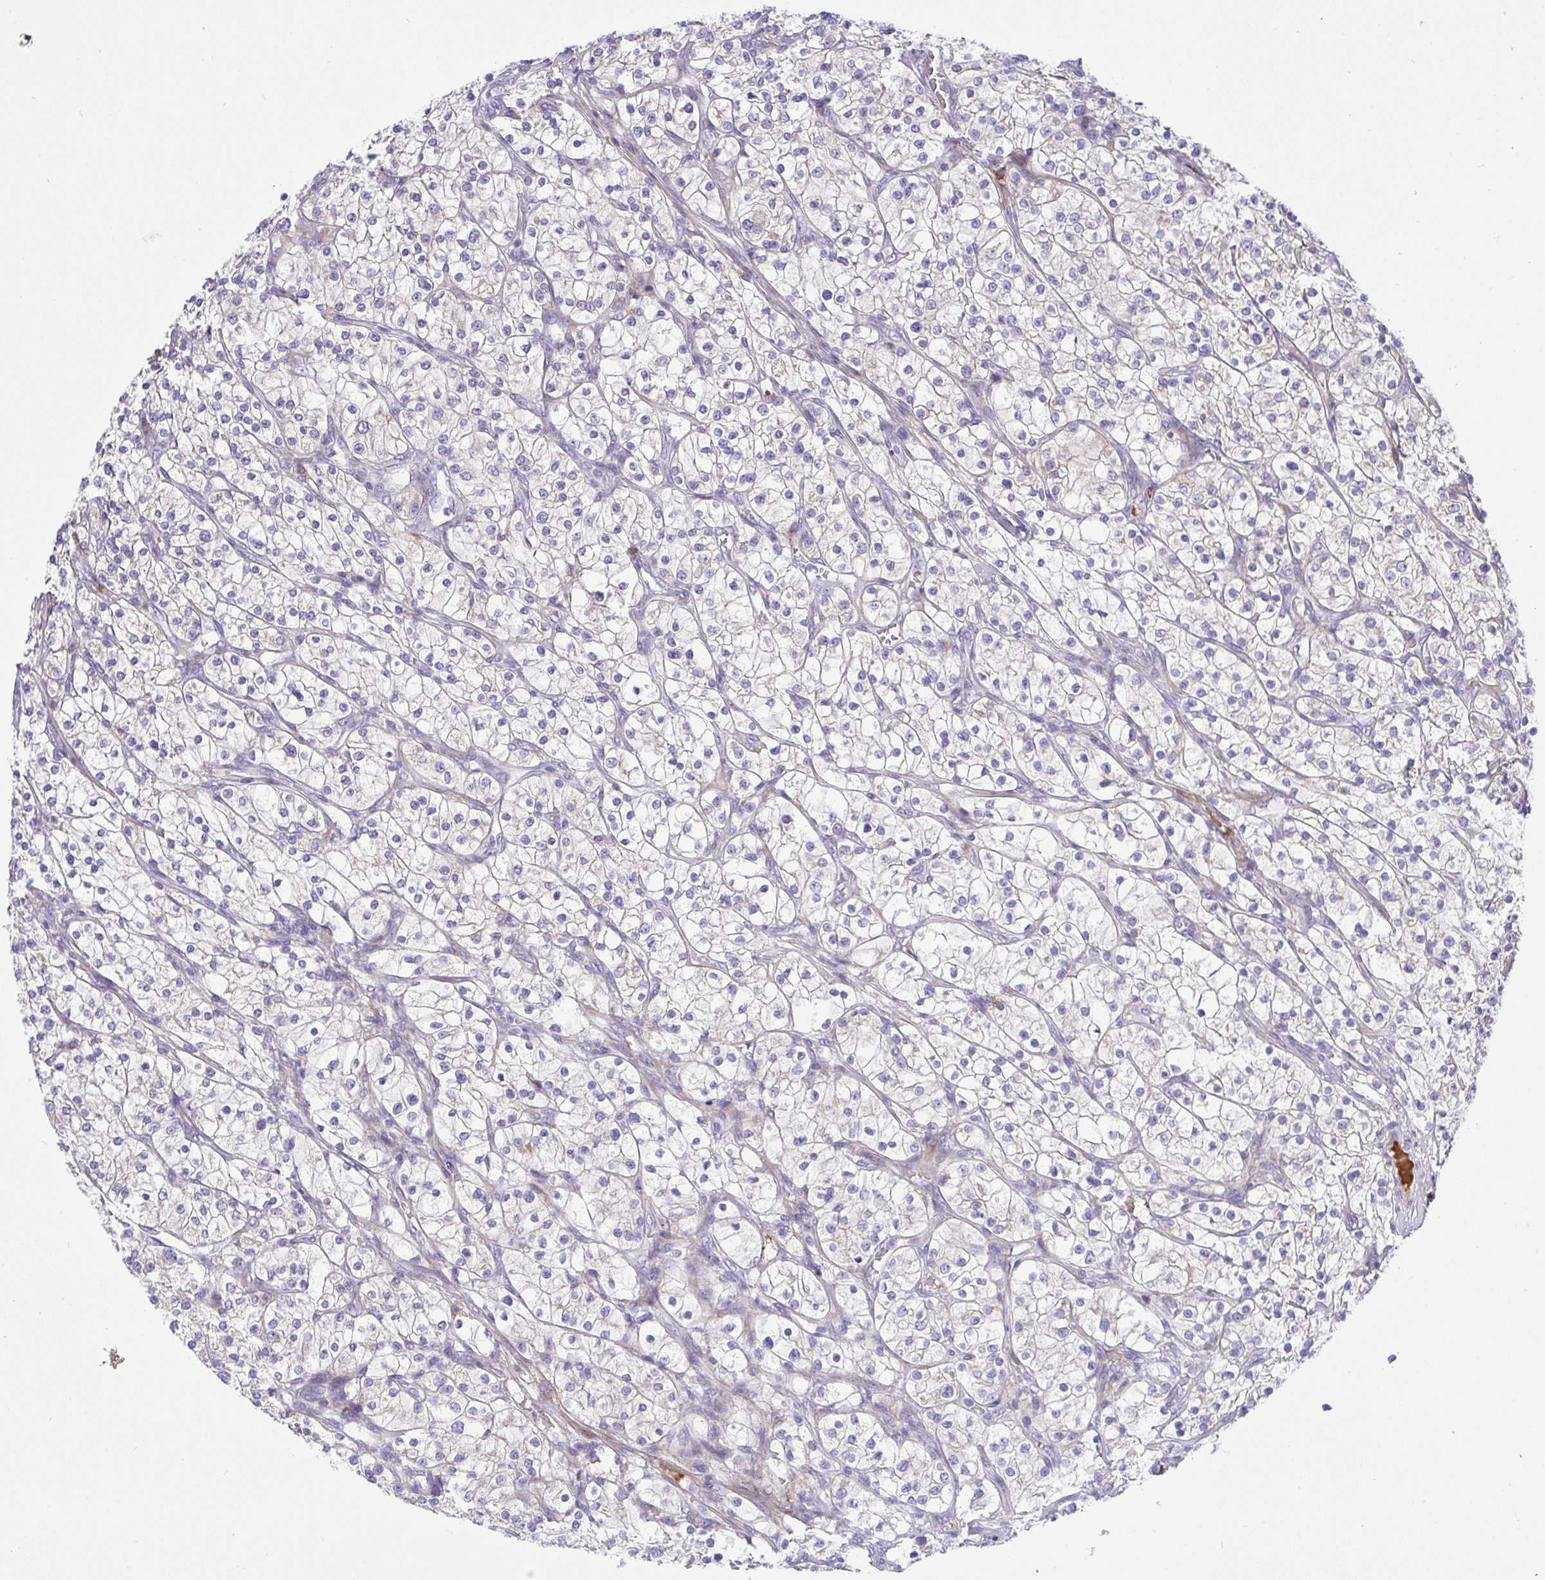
{"staining": {"intensity": "negative", "quantity": "none", "location": "none"}, "tissue": "renal cancer", "cell_type": "Tumor cells", "image_type": "cancer", "snomed": [{"axis": "morphology", "description": "Adenocarcinoma, NOS"}, {"axis": "topography", "description": "Kidney"}], "caption": "This is an IHC photomicrograph of human adenocarcinoma (renal). There is no positivity in tumor cells.", "gene": "NTN1", "patient": {"sex": "male", "age": 80}}